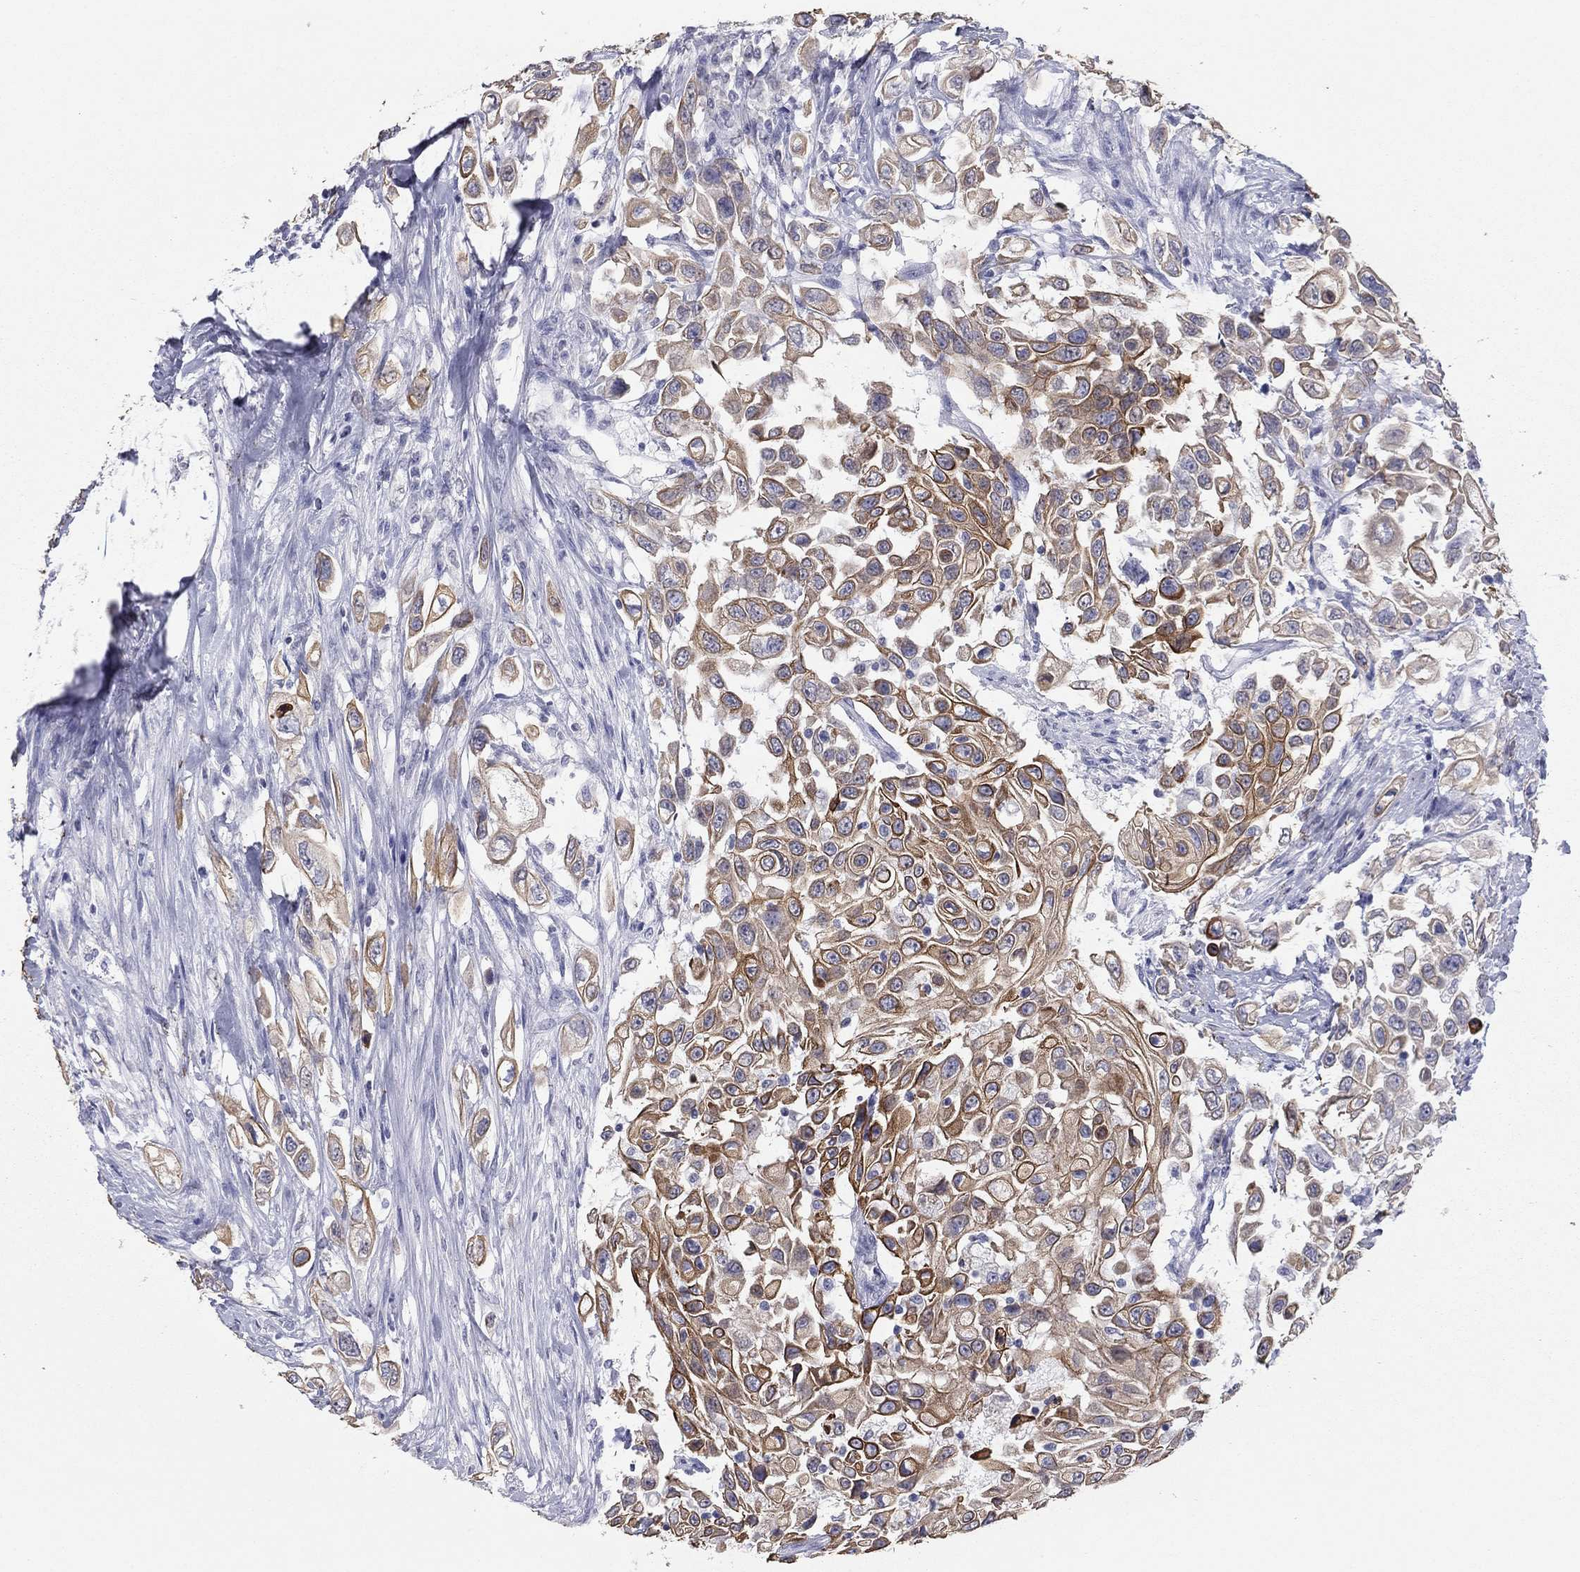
{"staining": {"intensity": "moderate", "quantity": "25%-75%", "location": "cytoplasmic/membranous"}, "tissue": "urothelial cancer", "cell_type": "Tumor cells", "image_type": "cancer", "snomed": [{"axis": "morphology", "description": "Urothelial carcinoma, High grade"}, {"axis": "topography", "description": "Urinary bladder"}], "caption": "A brown stain highlights moderate cytoplasmic/membranous expression of a protein in high-grade urothelial carcinoma tumor cells.", "gene": "KRT75", "patient": {"sex": "female", "age": 56}}